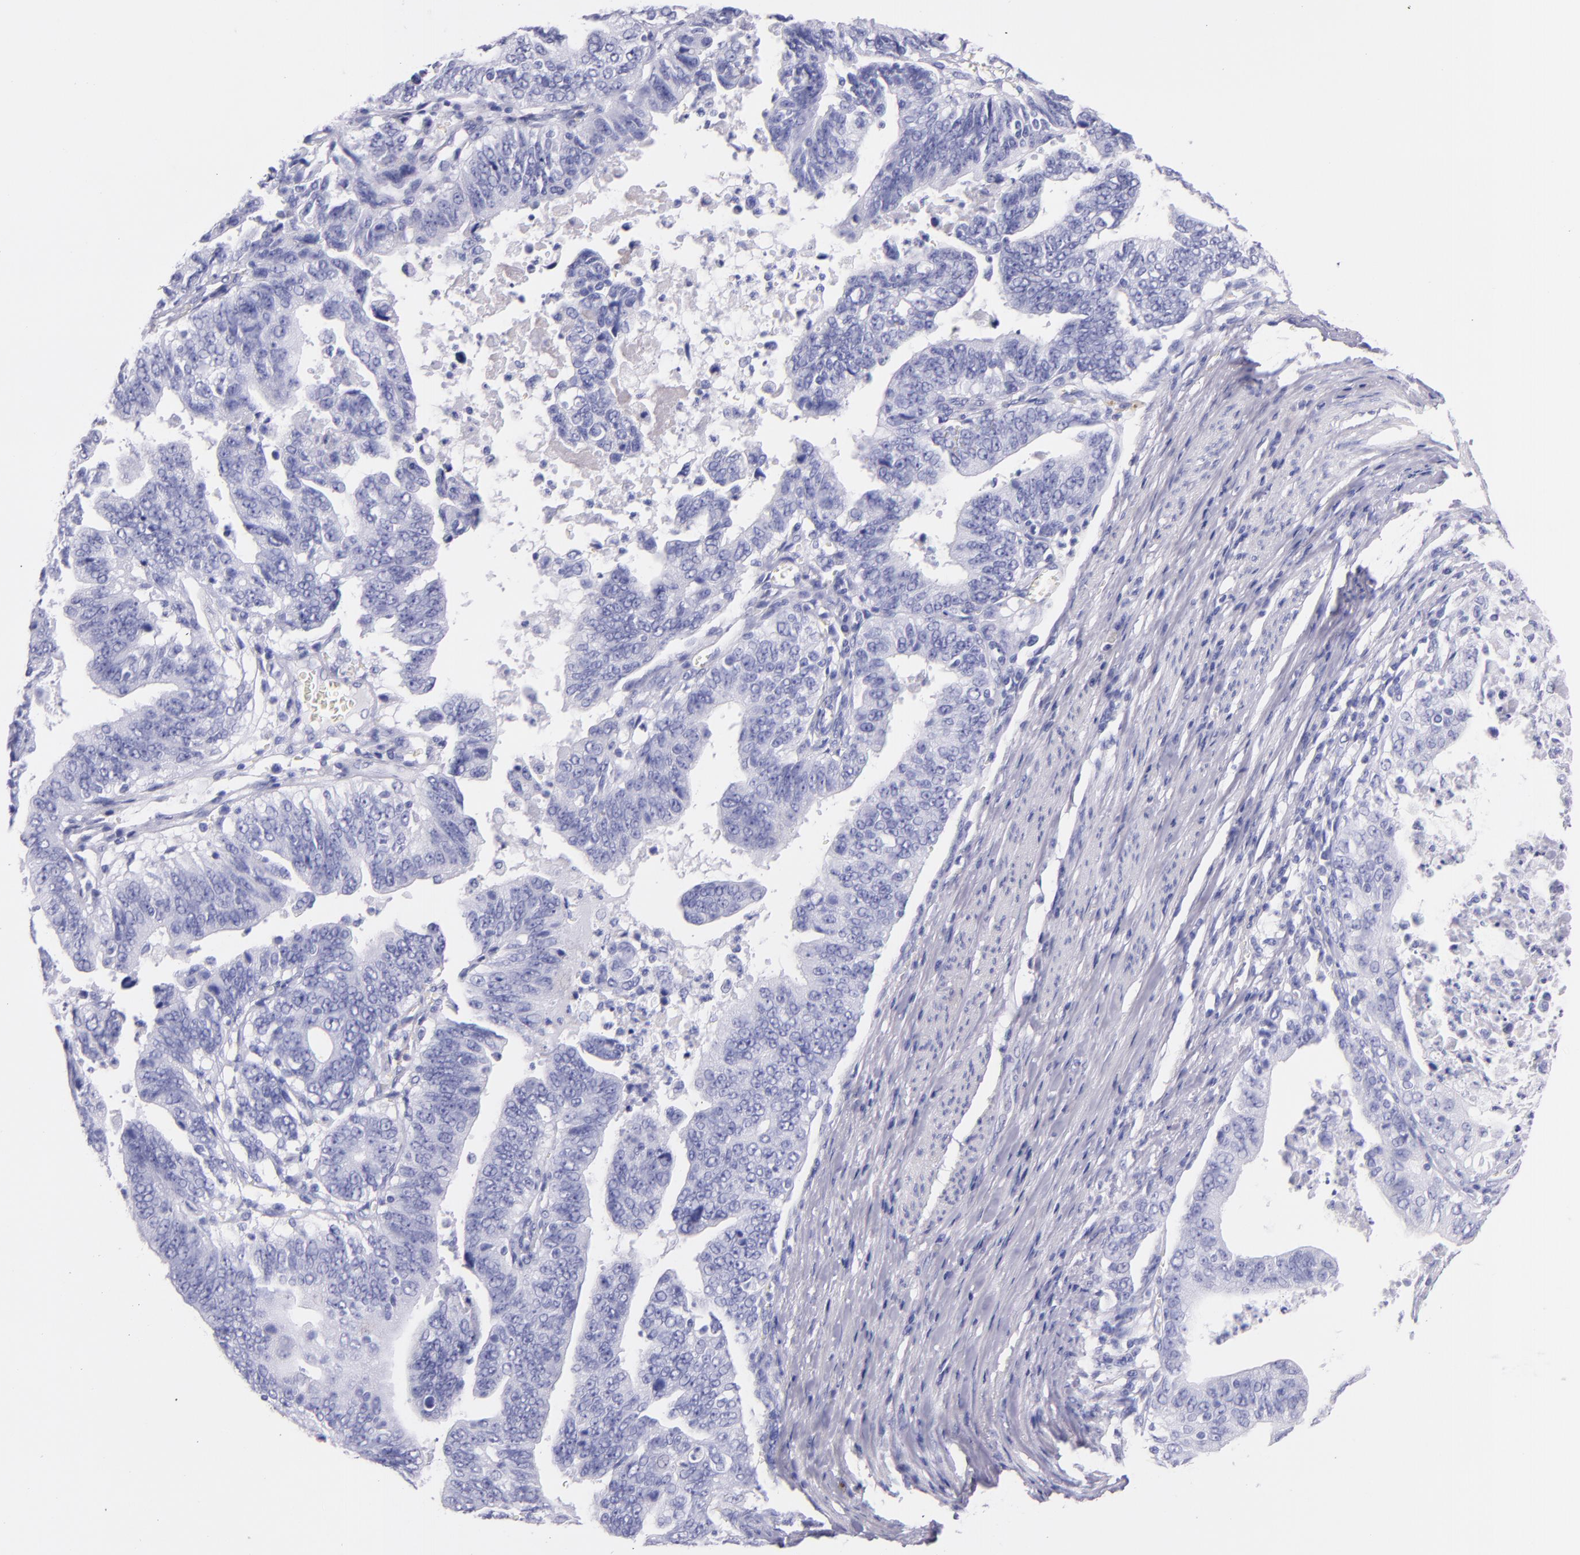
{"staining": {"intensity": "negative", "quantity": "none", "location": "none"}, "tissue": "stomach cancer", "cell_type": "Tumor cells", "image_type": "cancer", "snomed": [{"axis": "morphology", "description": "Adenocarcinoma, NOS"}, {"axis": "topography", "description": "Stomach, upper"}], "caption": "Tumor cells are negative for protein expression in human adenocarcinoma (stomach).", "gene": "SFTPA2", "patient": {"sex": "female", "age": 50}}